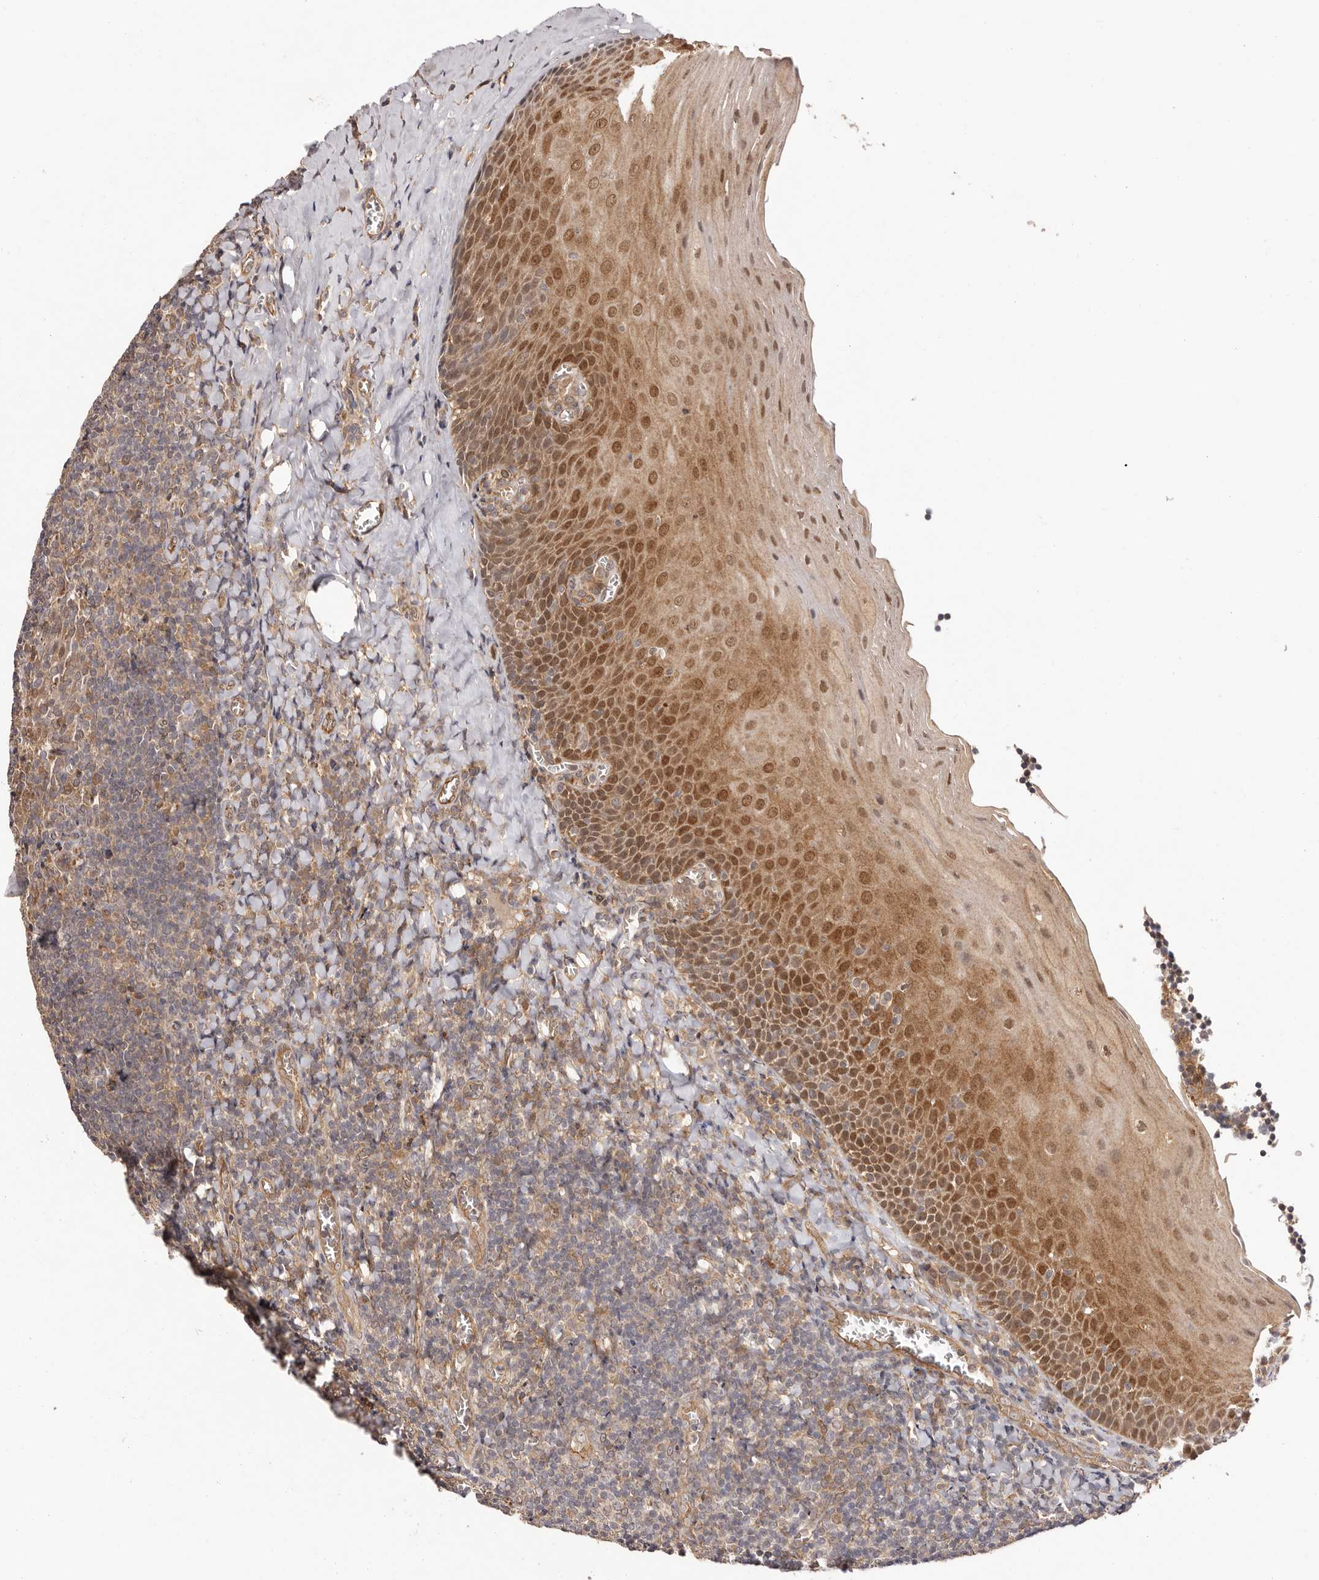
{"staining": {"intensity": "moderate", "quantity": "<25%", "location": "cytoplasmic/membranous"}, "tissue": "tonsil", "cell_type": "Germinal center cells", "image_type": "normal", "snomed": [{"axis": "morphology", "description": "Normal tissue, NOS"}, {"axis": "topography", "description": "Tonsil"}], "caption": "Benign tonsil exhibits moderate cytoplasmic/membranous staining in about <25% of germinal center cells, visualized by immunohistochemistry. Using DAB (brown) and hematoxylin (blue) stains, captured at high magnification using brightfield microscopy.", "gene": "UBR2", "patient": {"sex": "male", "age": 27}}